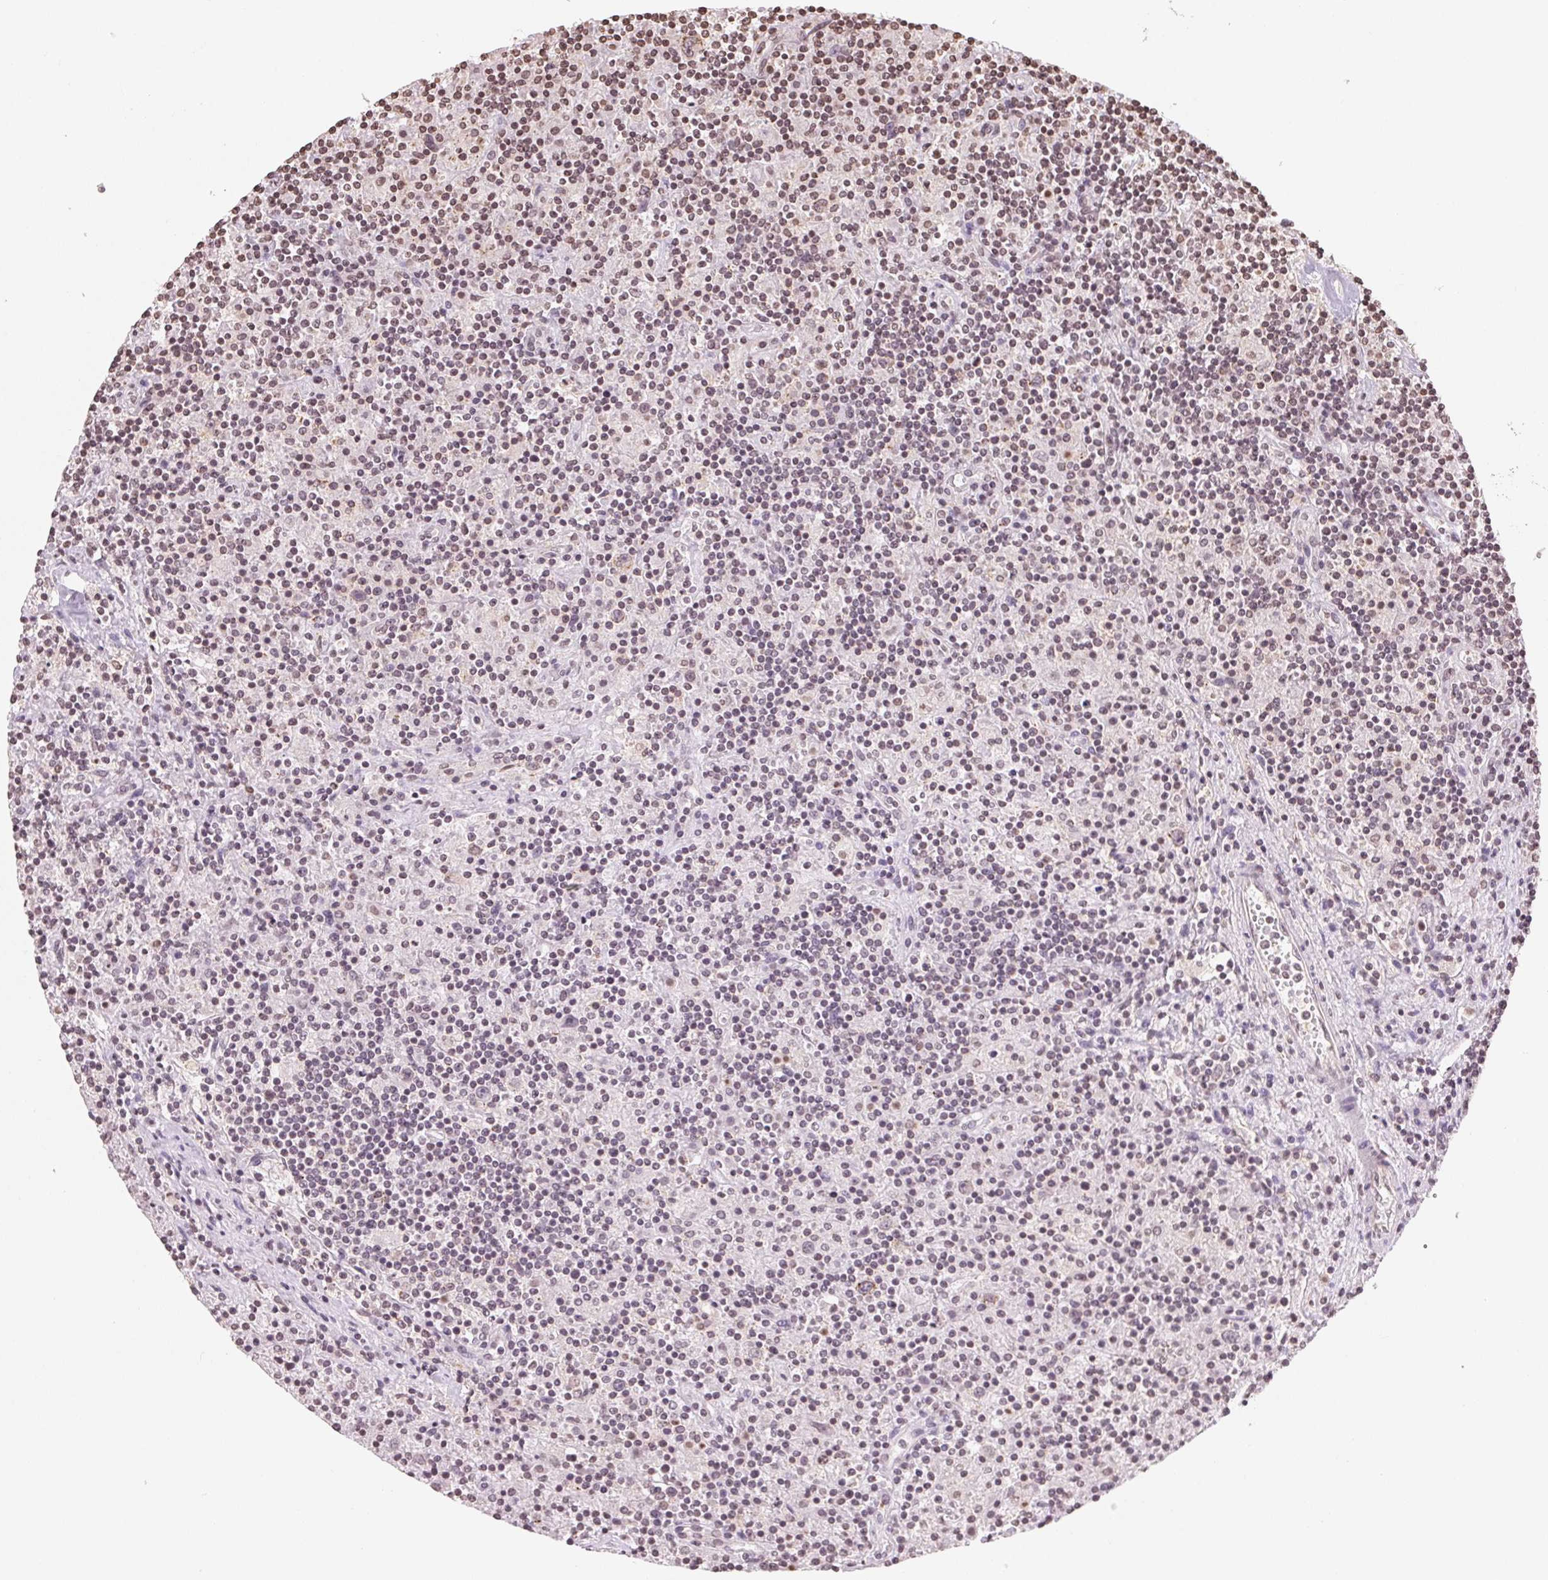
{"staining": {"intensity": "negative", "quantity": "none", "location": "none"}, "tissue": "lymphoma", "cell_type": "Tumor cells", "image_type": "cancer", "snomed": [{"axis": "morphology", "description": "Hodgkin's disease, NOS"}, {"axis": "topography", "description": "Lymph node"}], "caption": "Tumor cells are negative for protein expression in human Hodgkin's disease.", "gene": "TBP", "patient": {"sex": "male", "age": 70}}